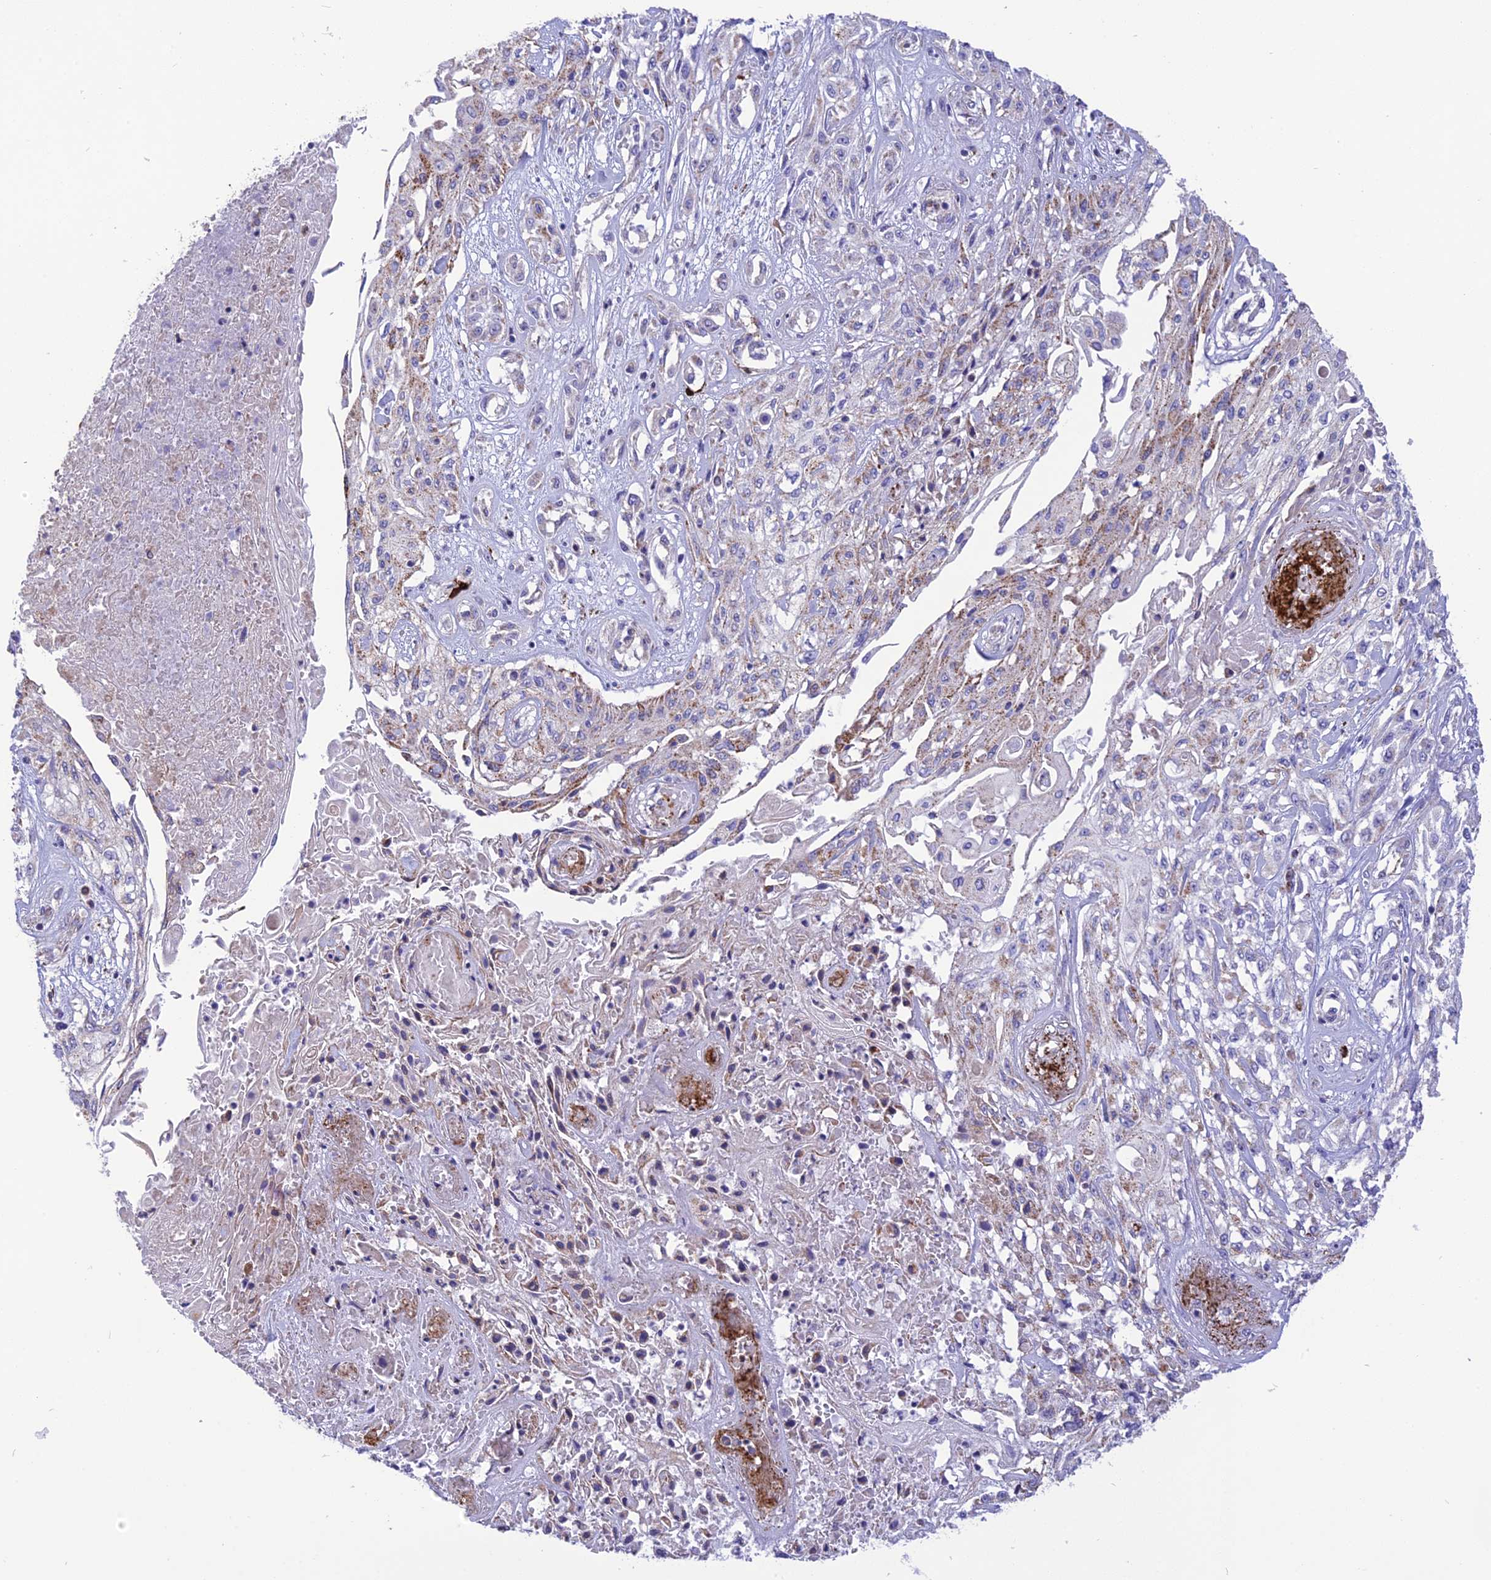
{"staining": {"intensity": "weak", "quantity": "<25%", "location": "cytoplasmic/membranous"}, "tissue": "skin cancer", "cell_type": "Tumor cells", "image_type": "cancer", "snomed": [{"axis": "morphology", "description": "Squamous cell carcinoma, NOS"}, {"axis": "morphology", "description": "Squamous cell carcinoma, metastatic, NOS"}, {"axis": "topography", "description": "Skin"}, {"axis": "topography", "description": "Lymph node"}], "caption": "Protein analysis of skin cancer exhibits no significant expression in tumor cells. (Brightfield microscopy of DAB (3,3'-diaminobenzidine) immunohistochemistry (IHC) at high magnification).", "gene": "DOC2B", "patient": {"sex": "male", "age": 75}}